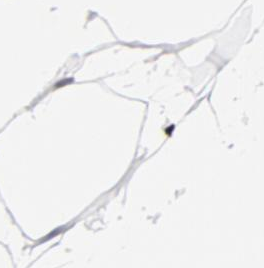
{"staining": {"intensity": "negative", "quantity": "none", "location": "none"}, "tissue": "adipose tissue", "cell_type": "Adipocytes", "image_type": "normal", "snomed": [{"axis": "morphology", "description": "Normal tissue, NOS"}, {"axis": "morphology", "description": "Duct carcinoma"}, {"axis": "topography", "description": "Breast"}, {"axis": "topography", "description": "Adipose tissue"}], "caption": "Immunohistochemistry of benign human adipose tissue demonstrates no positivity in adipocytes. The staining is performed using DAB (3,3'-diaminobenzidine) brown chromogen with nuclei counter-stained in using hematoxylin.", "gene": "BAP1", "patient": {"sex": "female", "age": 37}}